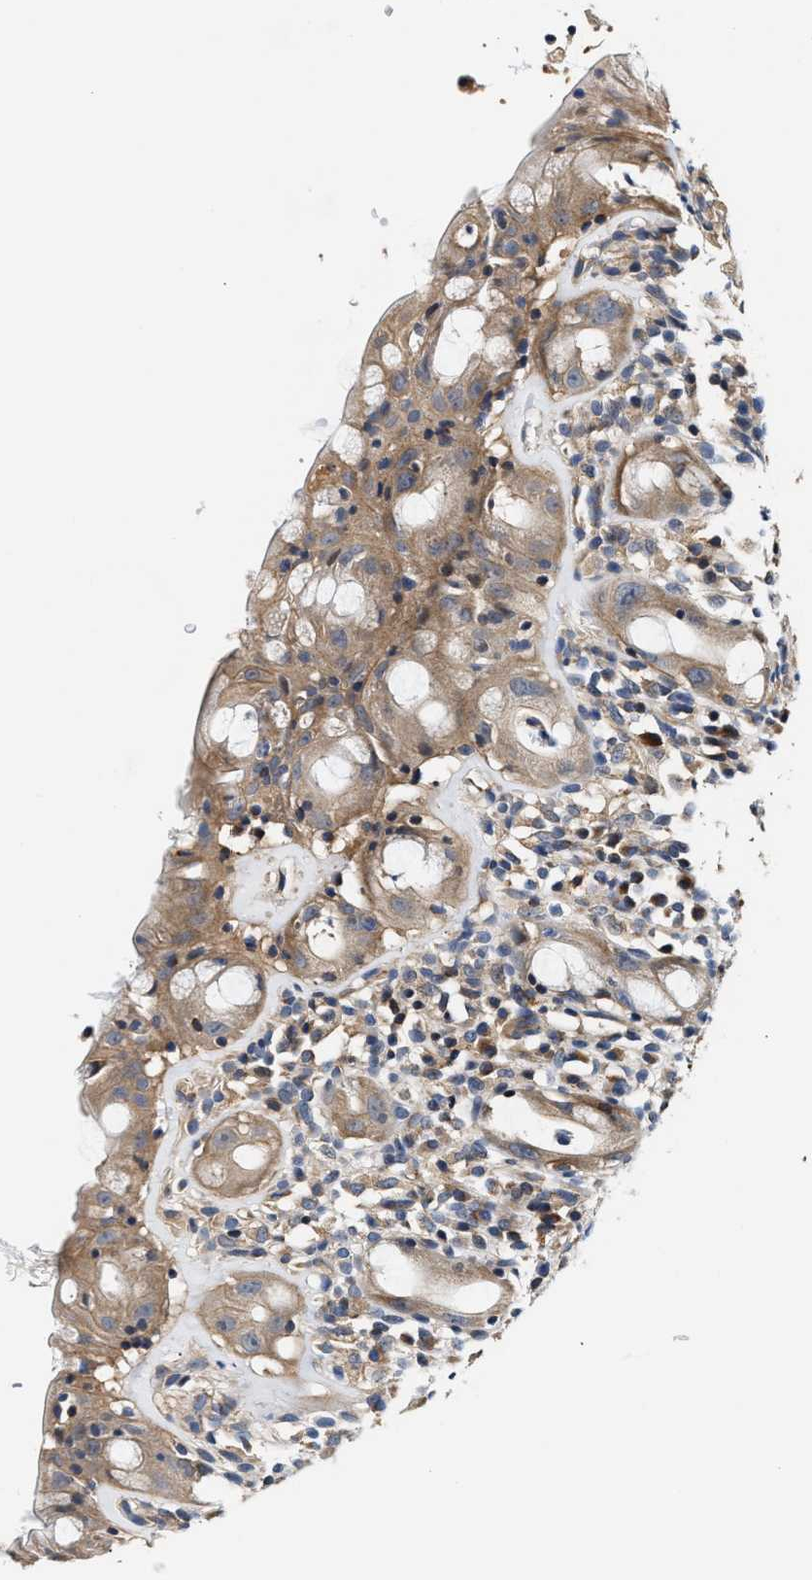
{"staining": {"intensity": "moderate", "quantity": ">75%", "location": "cytoplasmic/membranous"}, "tissue": "rectum", "cell_type": "Glandular cells", "image_type": "normal", "snomed": [{"axis": "morphology", "description": "Normal tissue, NOS"}, {"axis": "topography", "description": "Rectum"}], "caption": "Protein staining demonstrates moderate cytoplasmic/membranous expression in approximately >75% of glandular cells in benign rectum. The staining was performed using DAB, with brown indicating positive protein expression. Nuclei are stained blue with hematoxylin.", "gene": "TEX2", "patient": {"sex": "male", "age": 44}}